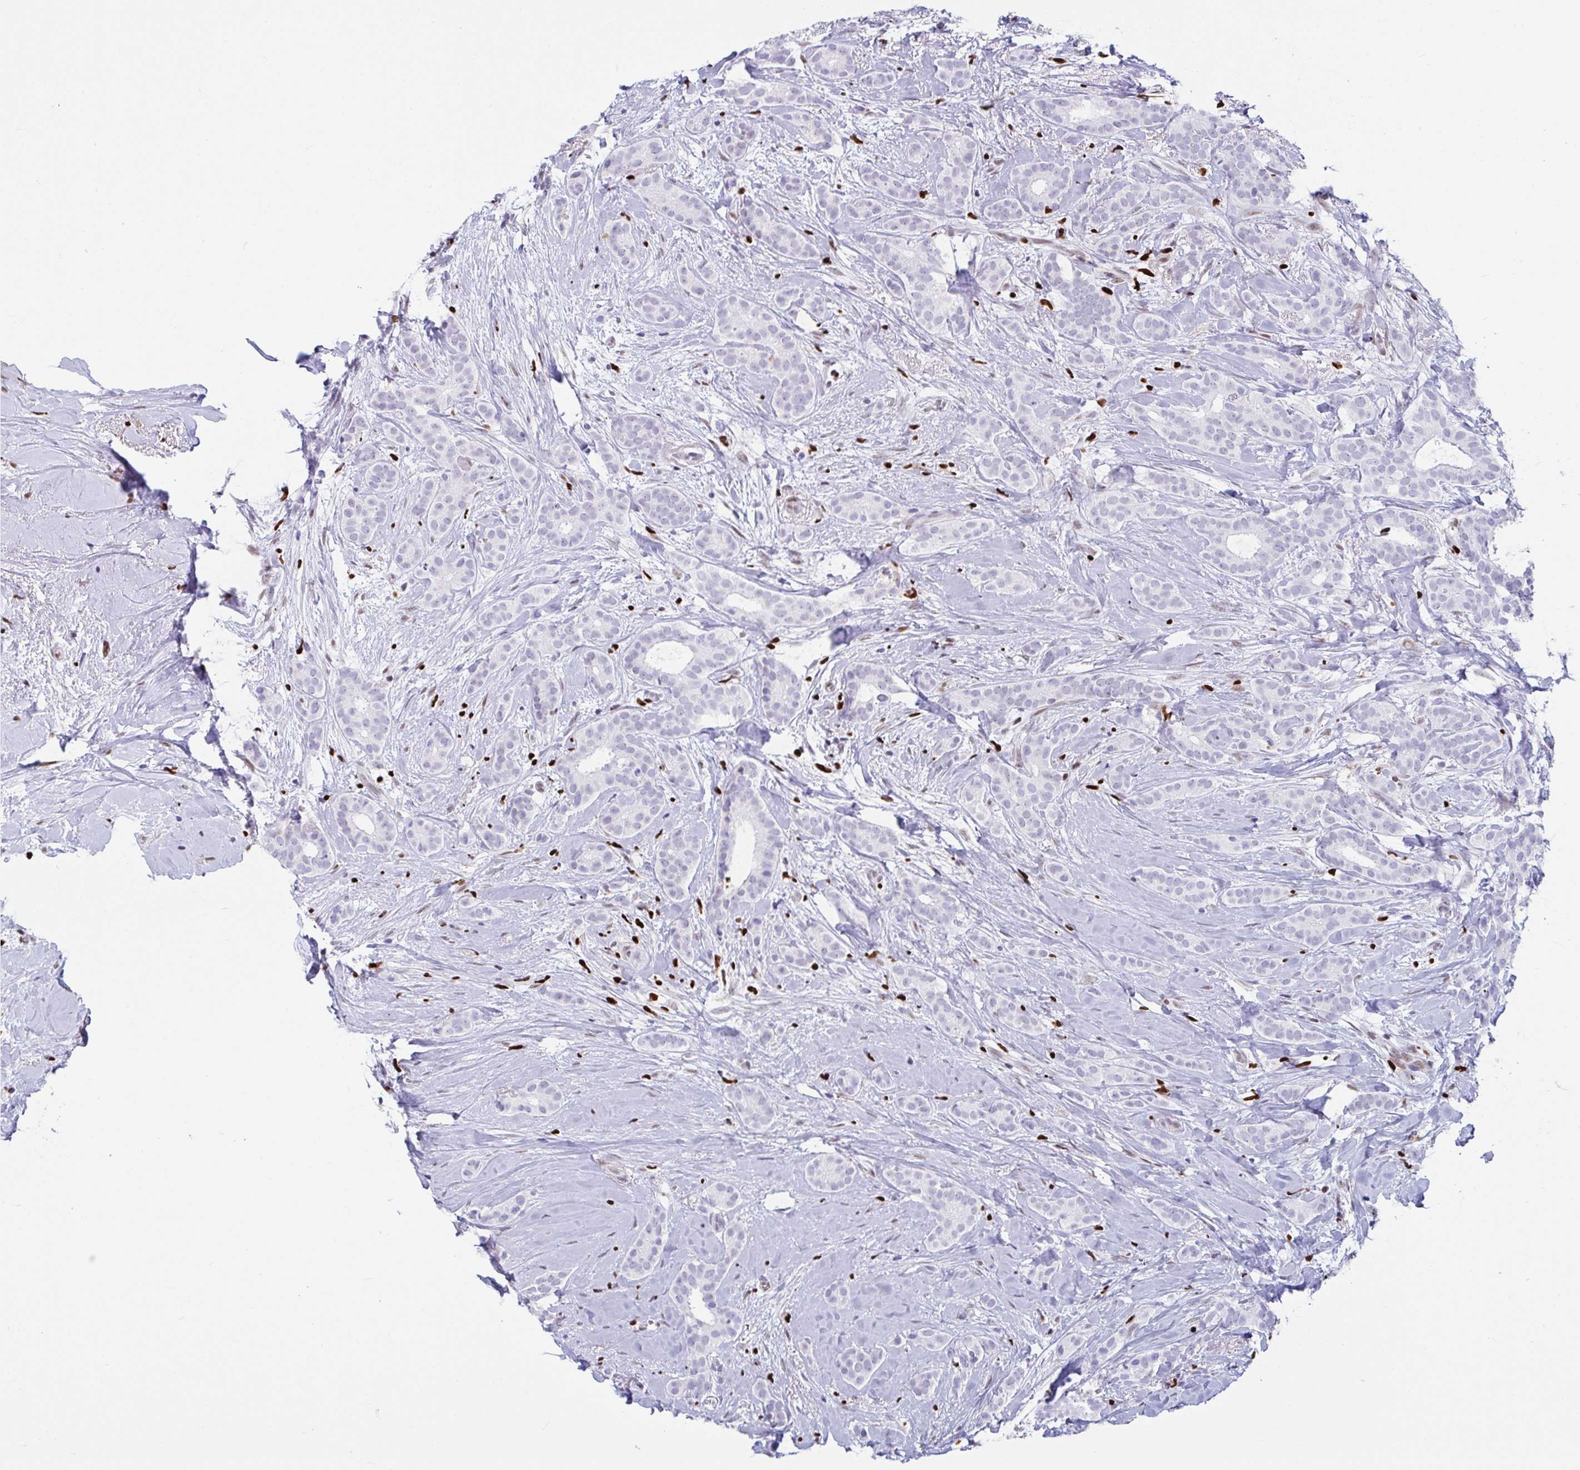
{"staining": {"intensity": "negative", "quantity": "none", "location": "none"}, "tissue": "breast cancer", "cell_type": "Tumor cells", "image_type": "cancer", "snomed": [{"axis": "morphology", "description": "Duct carcinoma"}, {"axis": "topography", "description": "Breast"}], "caption": "Breast infiltrating ductal carcinoma stained for a protein using immunohistochemistry (IHC) shows no staining tumor cells.", "gene": "ZNF586", "patient": {"sex": "female", "age": 65}}